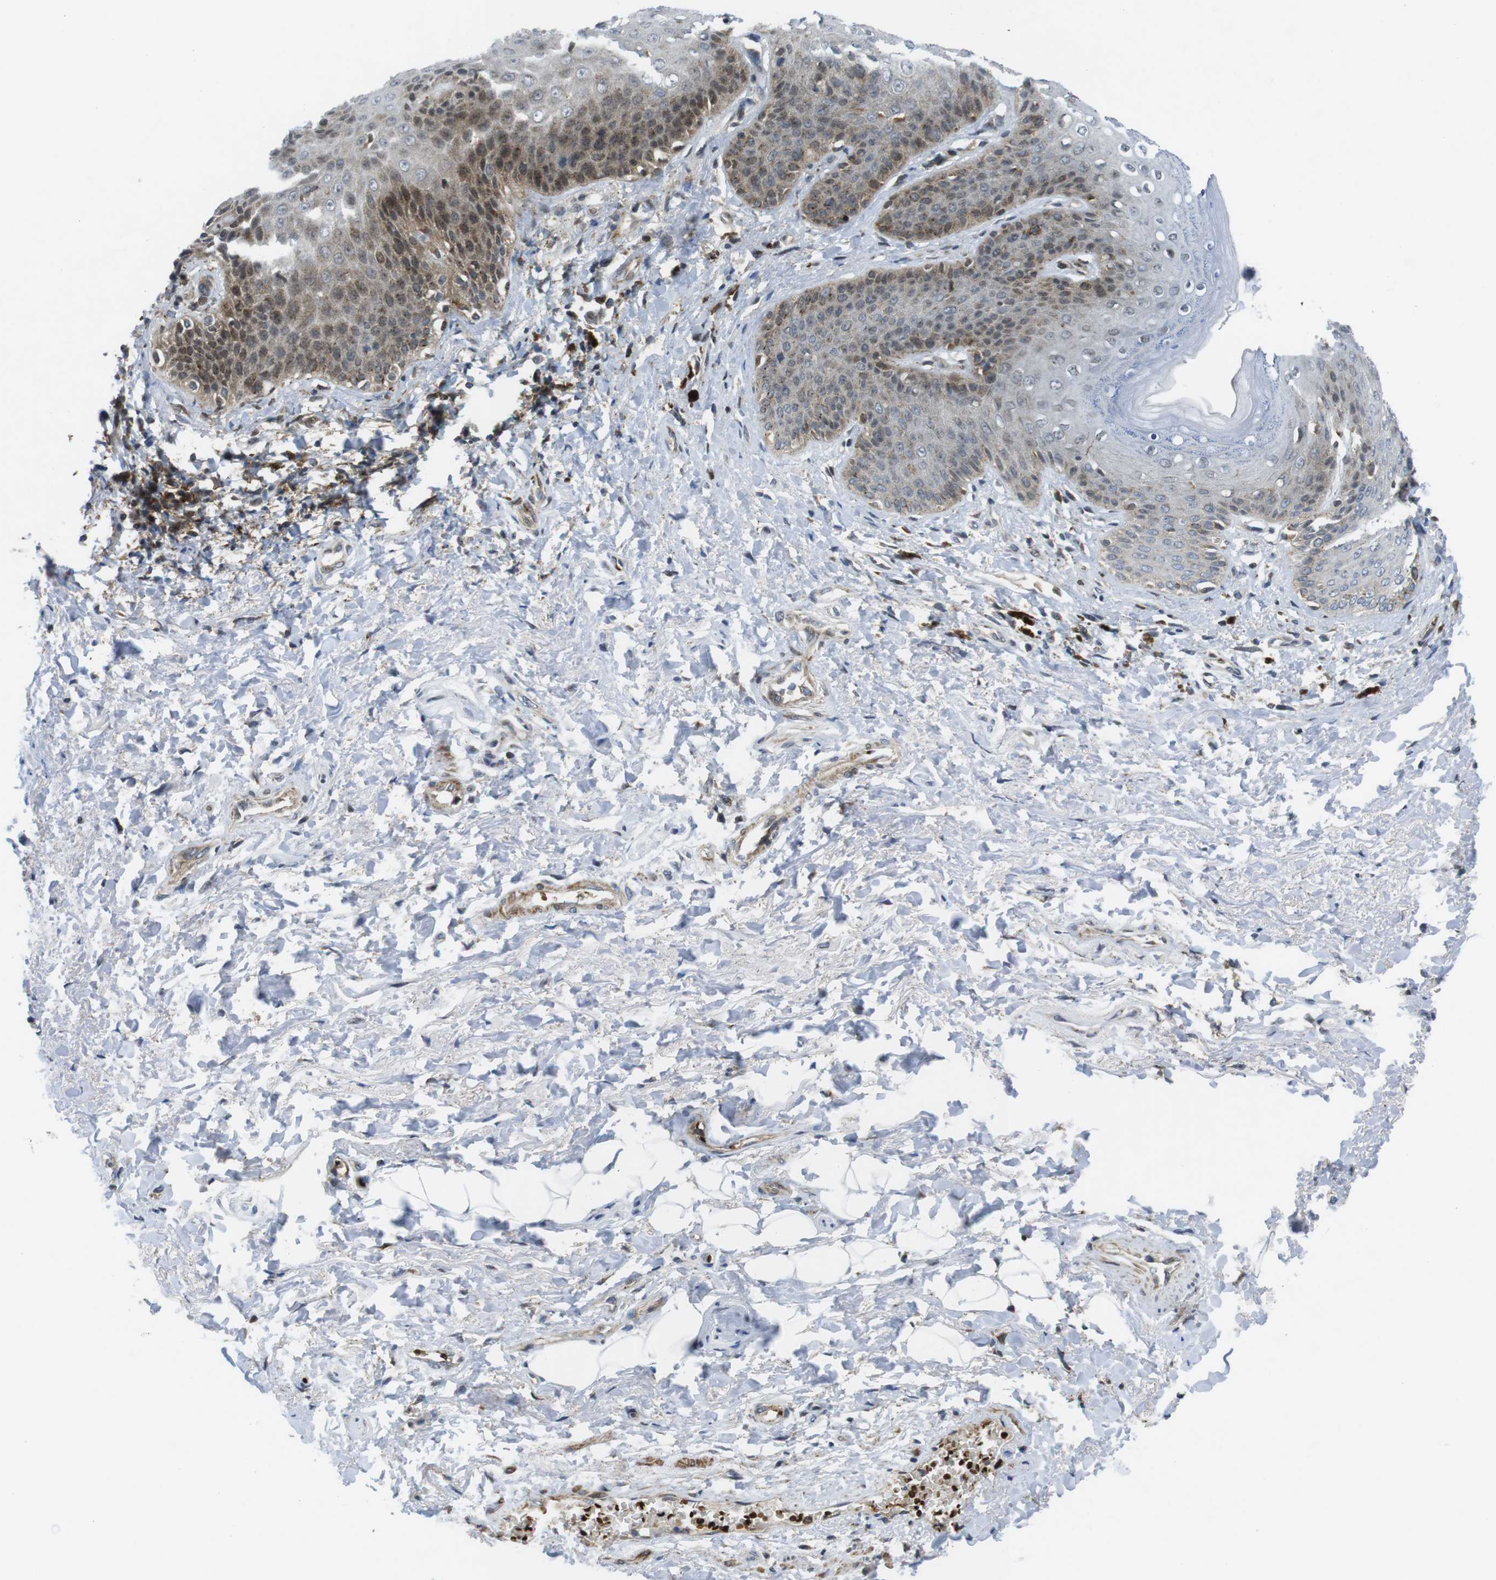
{"staining": {"intensity": "weak", "quantity": "25%-75%", "location": "cytoplasmic/membranous"}, "tissue": "skin", "cell_type": "Epidermal cells", "image_type": "normal", "snomed": [{"axis": "morphology", "description": "Normal tissue, NOS"}, {"axis": "topography", "description": "Anal"}], "caption": "DAB immunohistochemical staining of normal human skin shows weak cytoplasmic/membranous protein expression in about 25%-75% of epidermal cells.", "gene": "CUL7", "patient": {"sex": "female", "age": 46}}